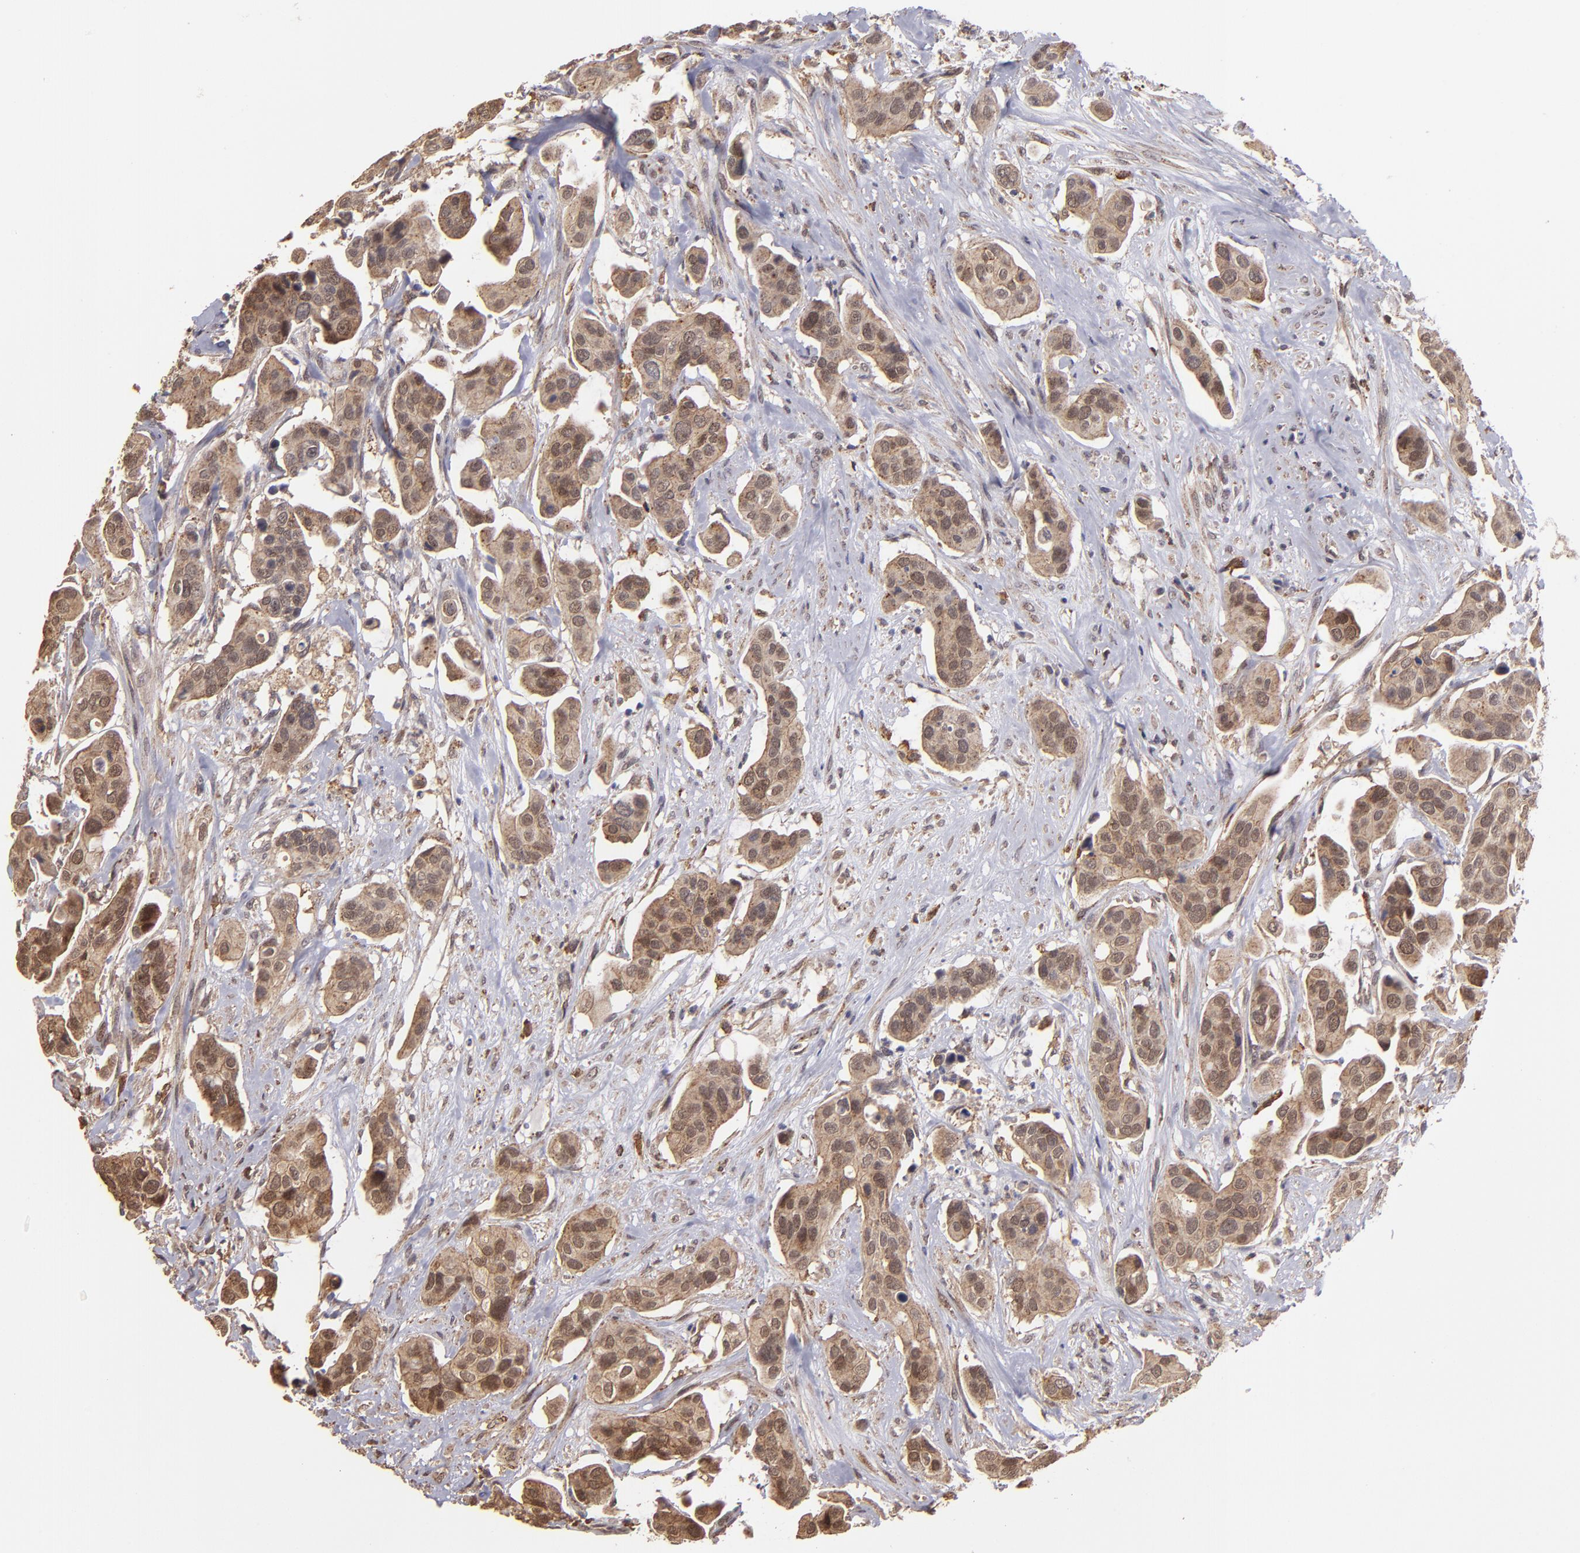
{"staining": {"intensity": "moderate", "quantity": ">75%", "location": "cytoplasmic/membranous,nuclear"}, "tissue": "urothelial cancer", "cell_type": "Tumor cells", "image_type": "cancer", "snomed": [{"axis": "morphology", "description": "Adenocarcinoma, NOS"}, {"axis": "topography", "description": "Urinary bladder"}], "caption": "This is a micrograph of IHC staining of urothelial cancer, which shows moderate positivity in the cytoplasmic/membranous and nuclear of tumor cells.", "gene": "SIPA1L1", "patient": {"sex": "male", "age": 61}}